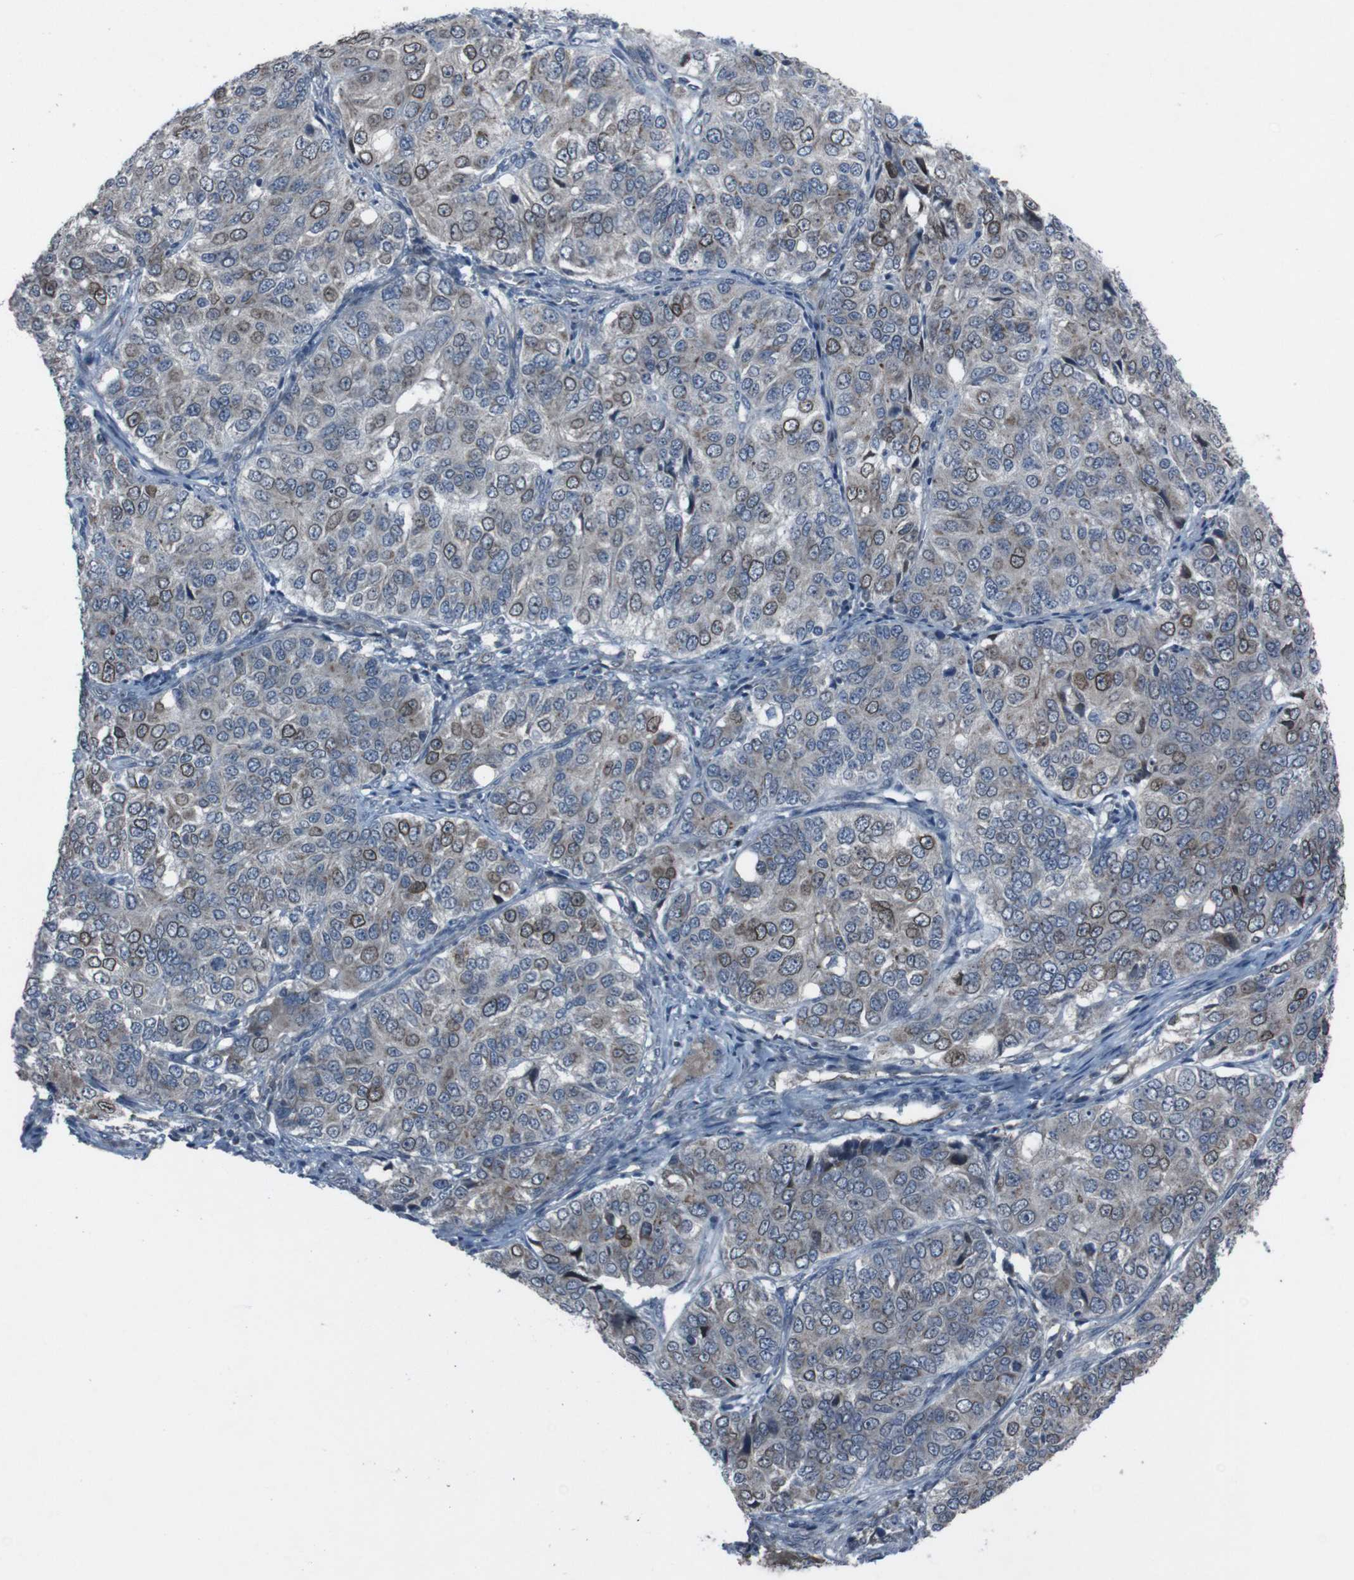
{"staining": {"intensity": "moderate", "quantity": "25%-75%", "location": "cytoplasmic/membranous,nuclear"}, "tissue": "ovarian cancer", "cell_type": "Tumor cells", "image_type": "cancer", "snomed": [{"axis": "morphology", "description": "Carcinoma, endometroid"}, {"axis": "topography", "description": "Ovary"}], "caption": "Brown immunohistochemical staining in ovarian cancer reveals moderate cytoplasmic/membranous and nuclear expression in about 25%-75% of tumor cells.", "gene": "EFNA5", "patient": {"sex": "female", "age": 51}}